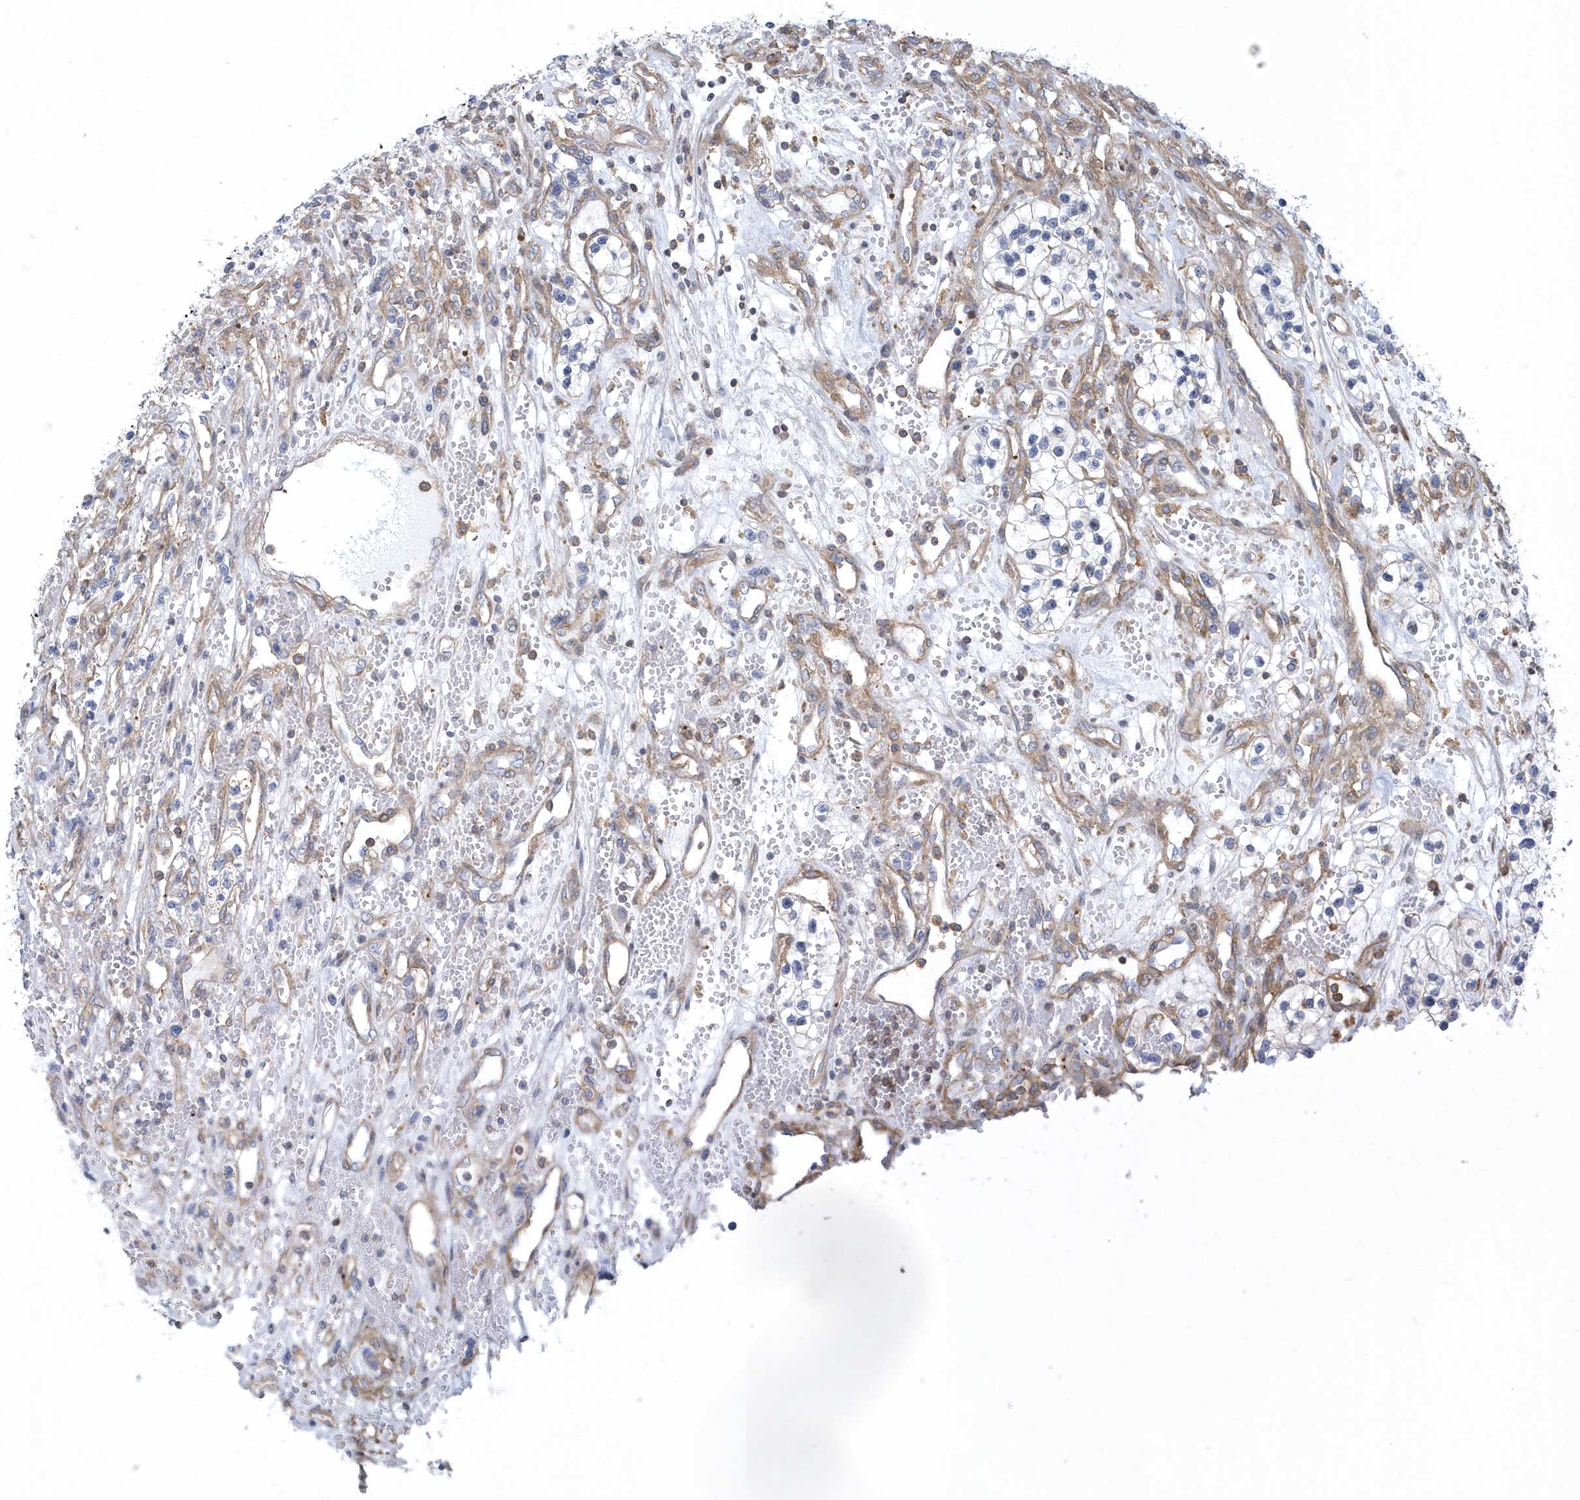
{"staining": {"intensity": "negative", "quantity": "none", "location": "none"}, "tissue": "renal cancer", "cell_type": "Tumor cells", "image_type": "cancer", "snomed": [{"axis": "morphology", "description": "Adenocarcinoma, NOS"}, {"axis": "topography", "description": "Kidney"}], "caption": "Histopathology image shows no significant protein staining in tumor cells of renal cancer (adenocarcinoma).", "gene": "ARAP2", "patient": {"sex": "female", "age": 57}}